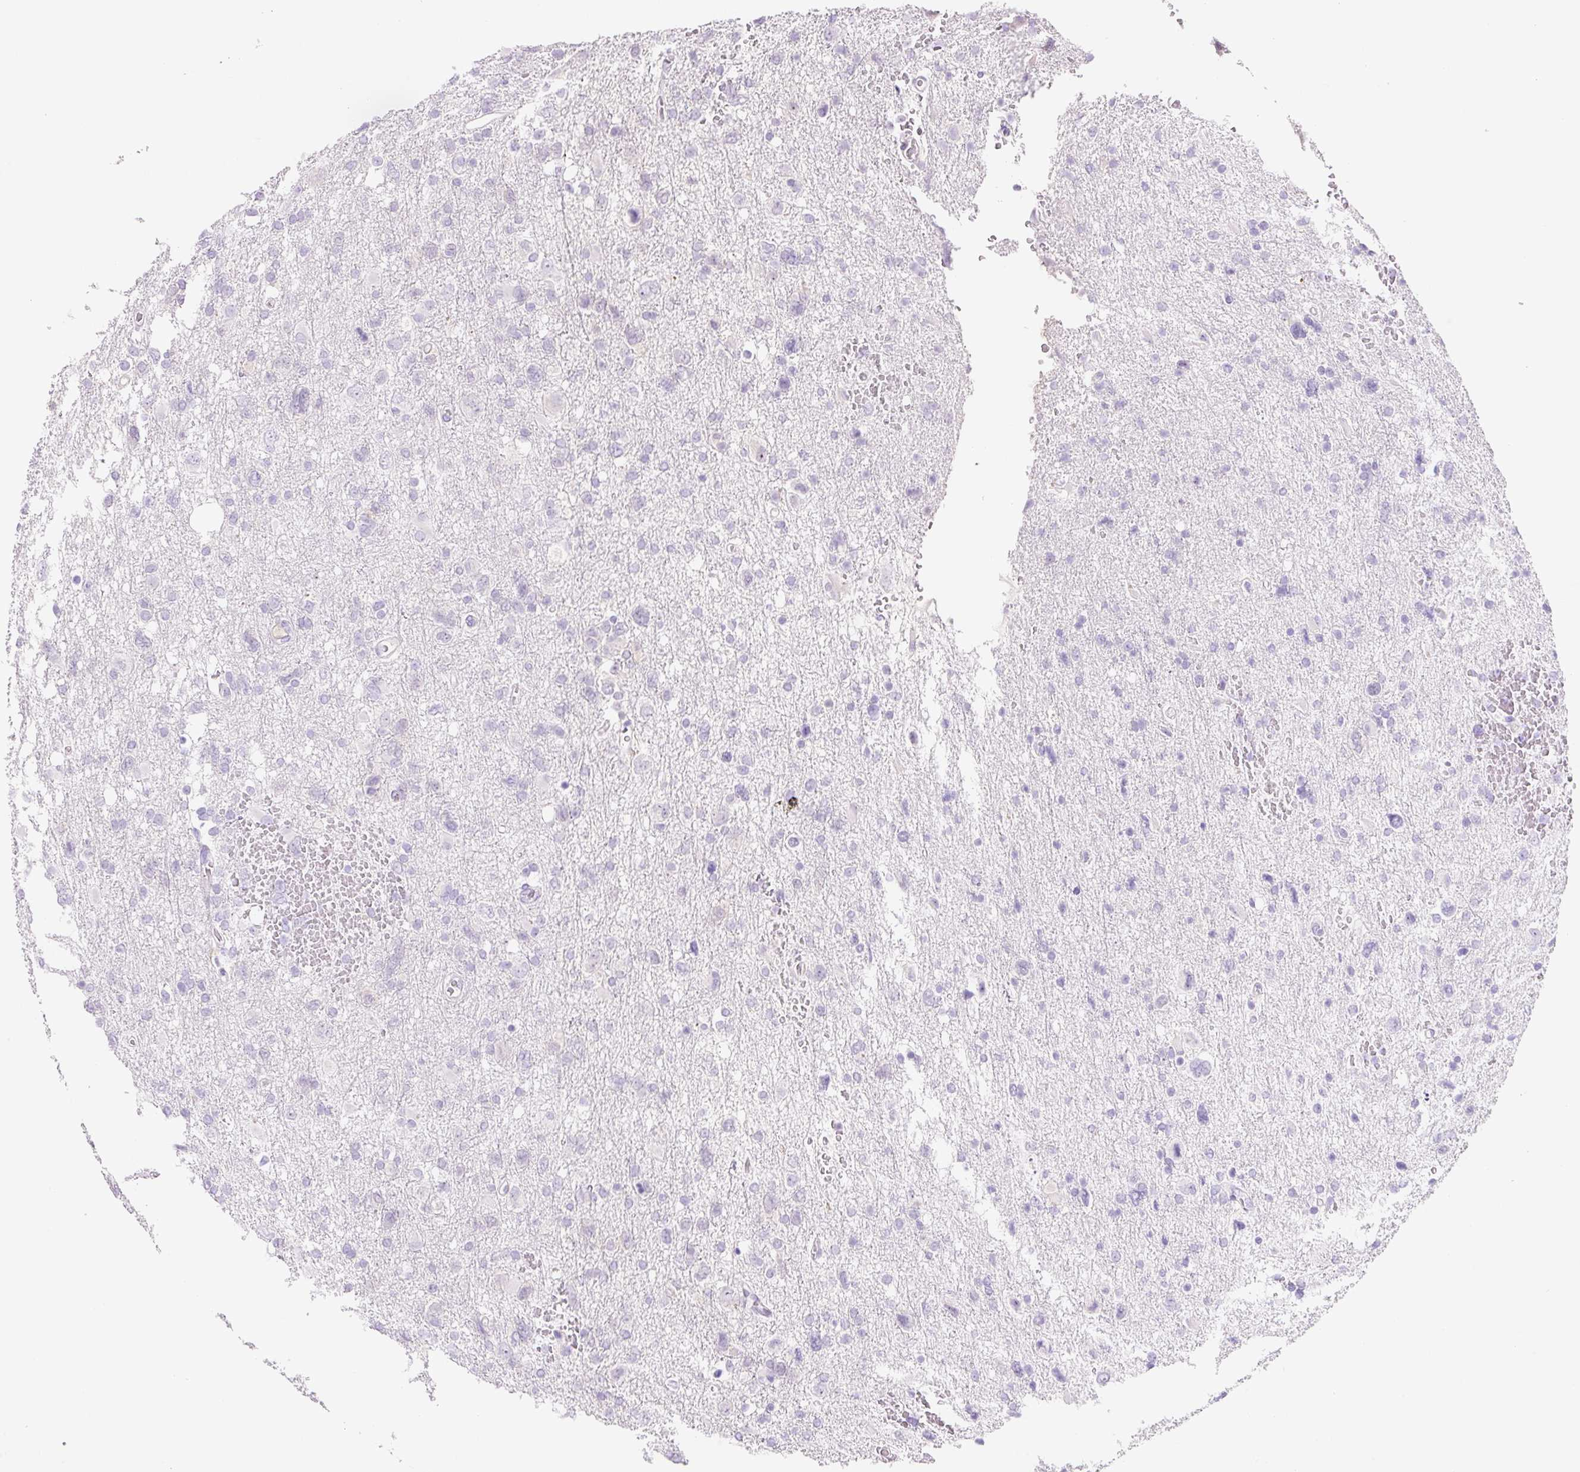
{"staining": {"intensity": "negative", "quantity": "none", "location": "none"}, "tissue": "glioma", "cell_type": "Tumor cells", "image_type": "cancer", "snomed": [{"axis": "morphology", "description": "Glioma, malignant, High grade"}, {"axis": "topography", "description": "Brain"}], "caption": "A photomicrograph of malignant glioma (high-grade) stained for a protein displays no brown staining in tumor cells. Nuclei are stained in blue.", "gene": "ZNF121", "patient": {"sex": "male", "age": 61}}